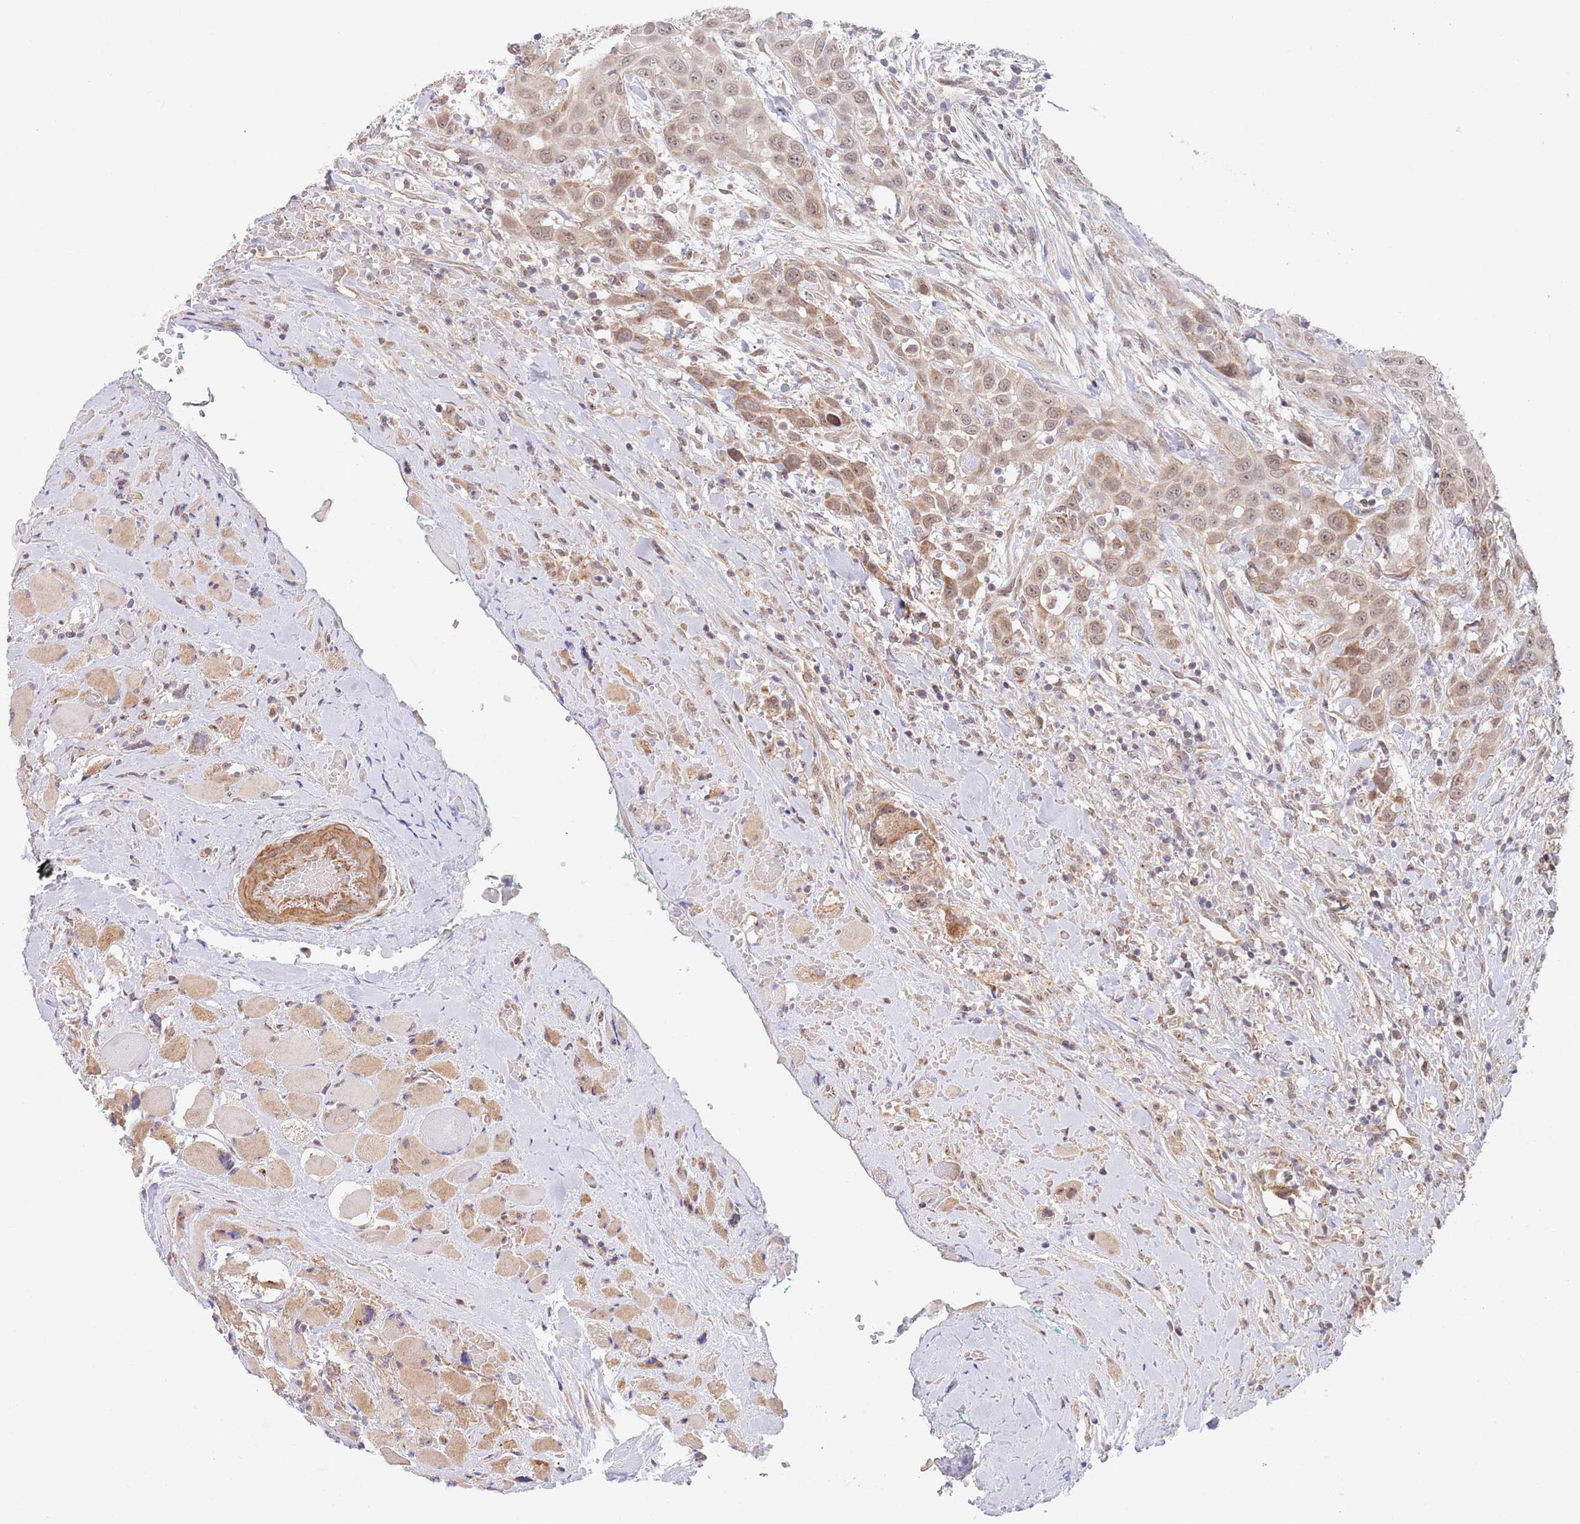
{"staining": {"intensity": "moderate", "quantity": ">75%", "location": "cytoplasmic/membranous,nuclear"}, "tissue": "head and neck cancer", "cell_type": "Tumor cells", "image_type": "cancer", "snomed": [{"axis": "morphology", "description": "Squamous cell carcinoma, NOS"}, {"axis": "topography", "description": "Head-Neck"}], "caption": "Squamous cell carcinoma (head and neck) stained with IHC shows moderate cytoplasmic/membranous and nuclear staining in about >75% of tumor cells.", "gene": "UQCC3", "patient": {"sex": "male", "age": 81}}